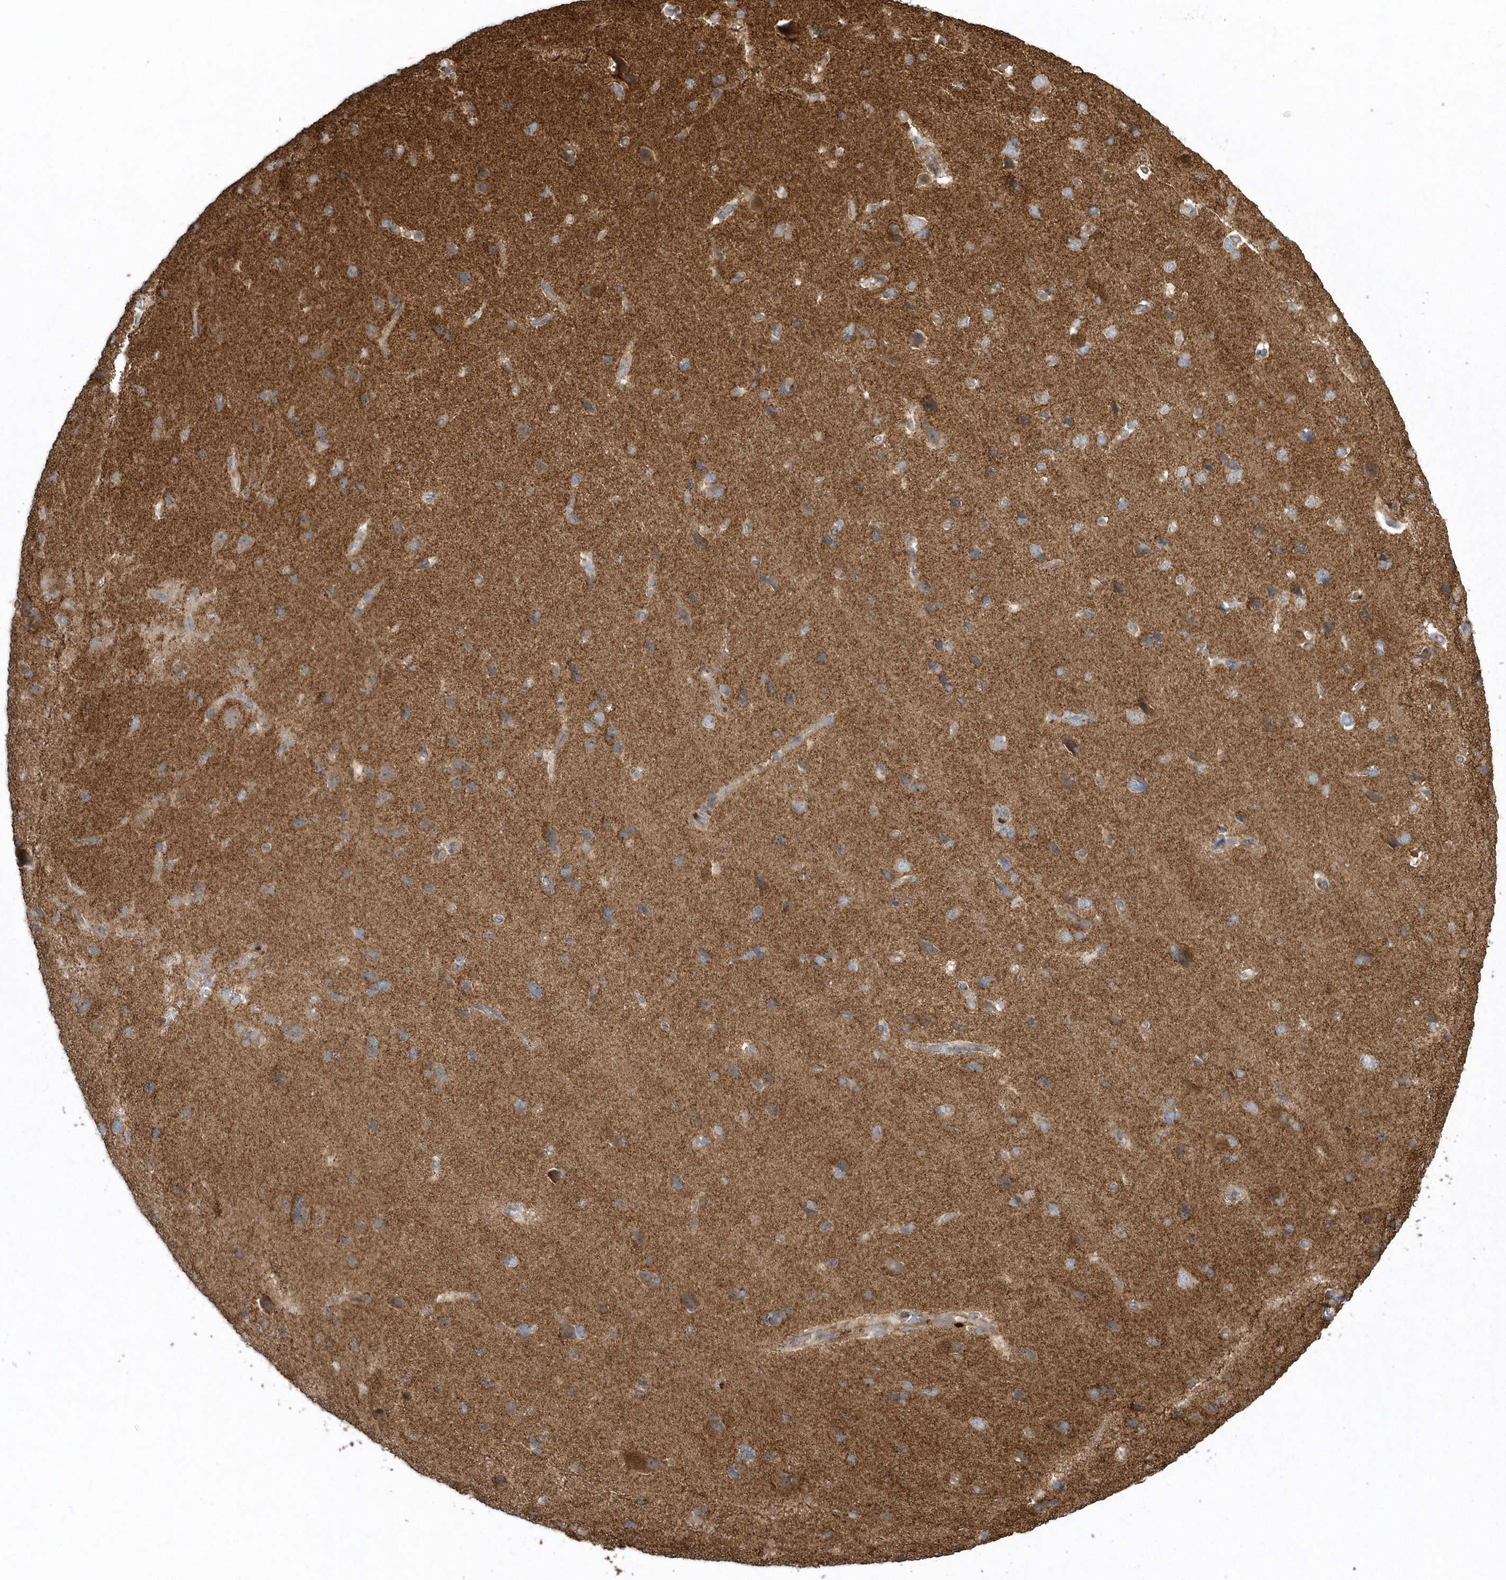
{"staining": {"intensity": "weak", "quantity": "25%-75%", "location": "cytoplasmic/membranous"}, "tissue": "cerebral cortex", "cell_type": "Endothelial cells", "image_type": "normal", "snomed": [{"axis": "morphology", "description": "Normal tissue, NOS"}, {"axis": "topography", "description": "Cerebral cortex"}], "caption": "Protein analysis of normal cerebral cortex demonstrates weak cytoplasmic/membranous staining in approximately 25%-75% of endothelial cells. The protein is stained brown, and the nuclei are stained in blue (DAB (3,3'-diaminobenzidine) IHC with brightfield microscopy, high magnification).", "gene": "SENP8", "patient": {"sex": "male", "age": 62}}